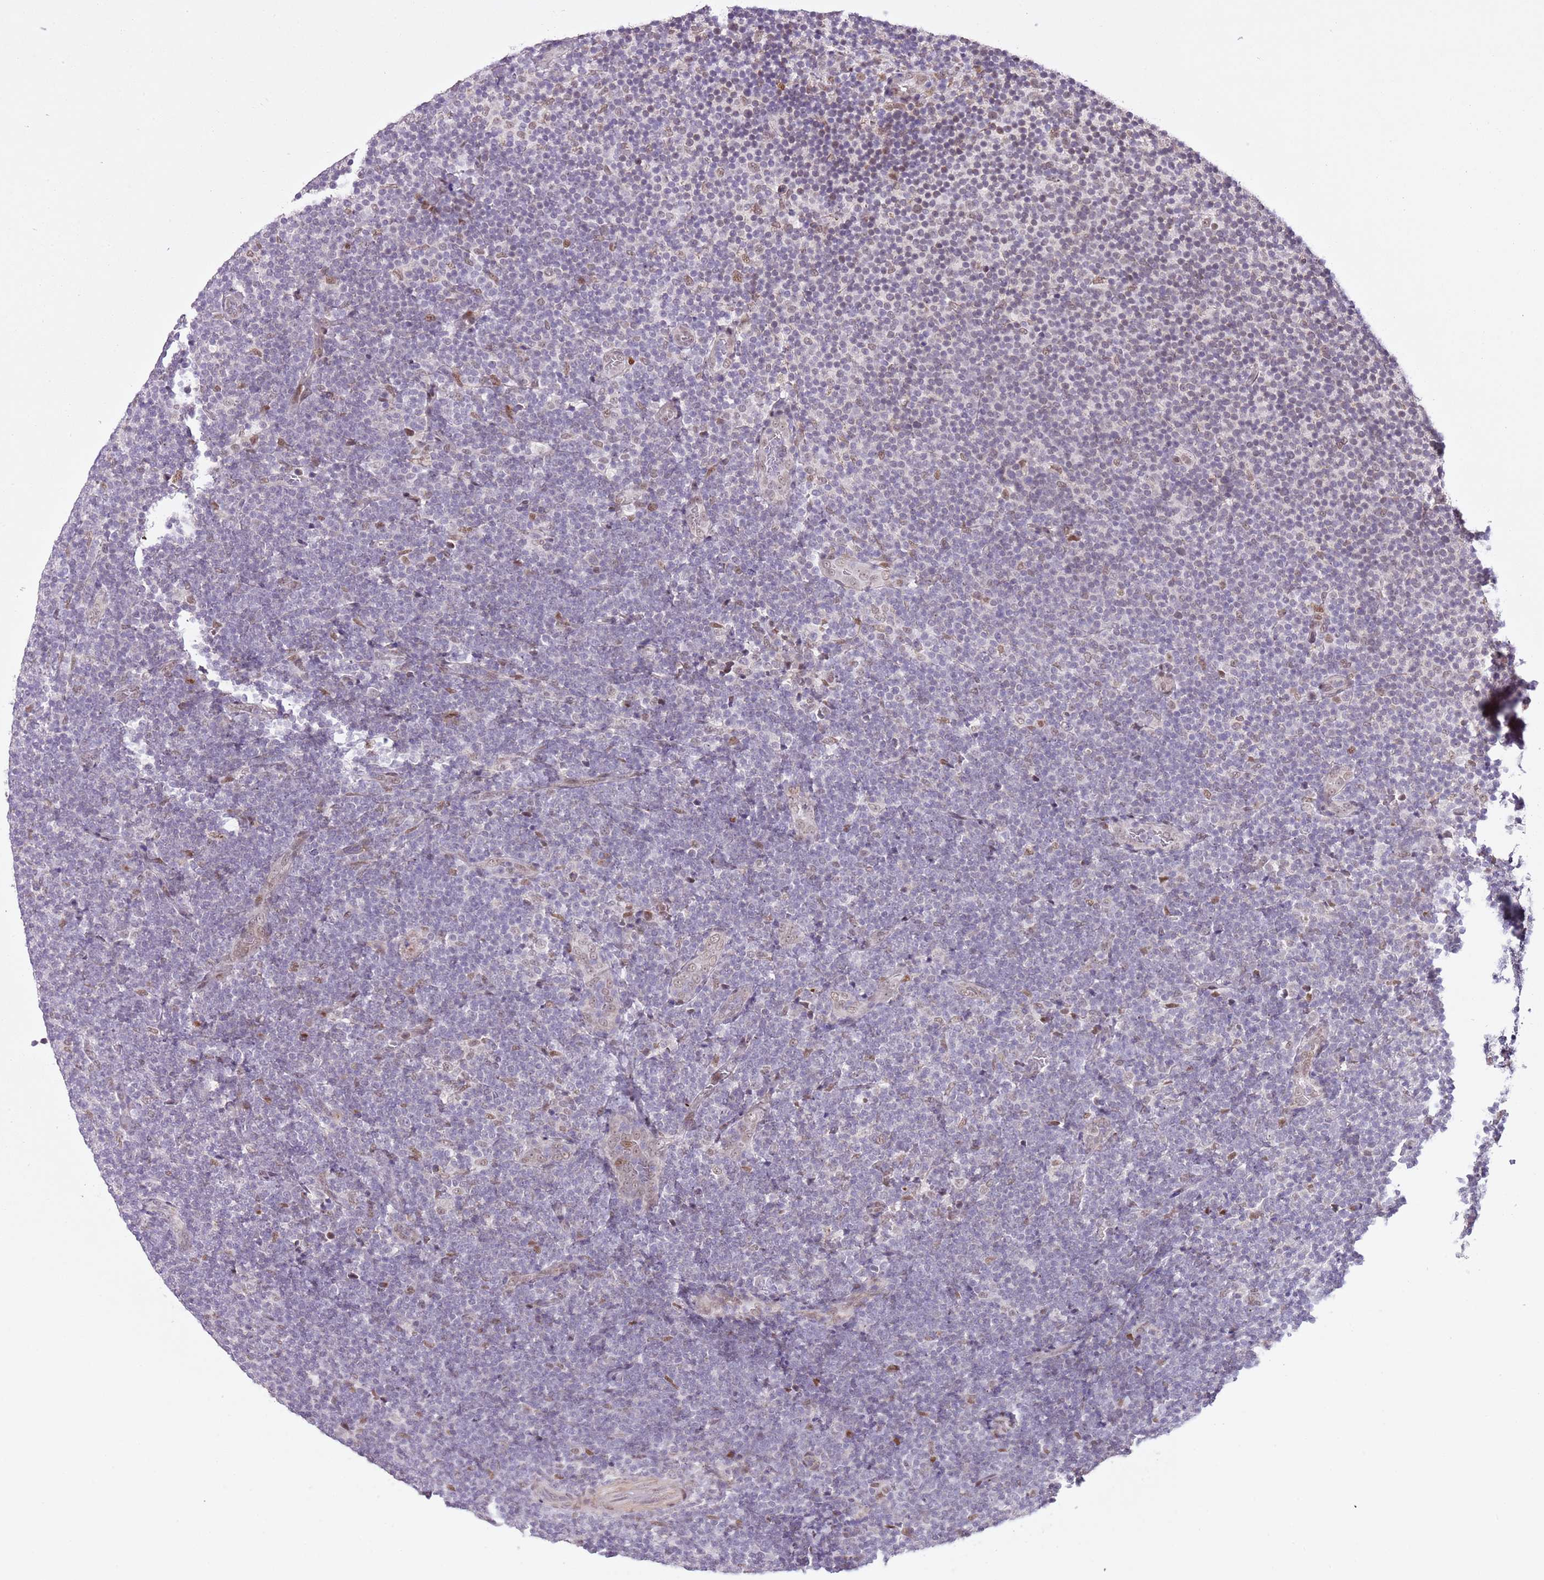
{"staining": {"intensity": "negative", "quantity": "none", "location": "none"}, "tissue": "lymphoma", "cell_type": "Tumor cells", "image_type": "cancer", "snomed": [{"axis": "morphology", "description": "Malignant lymphoma, non-Hodgkin's type, Low grade"}, {"axis": "topography", "description": "Lymph node"}], "caption": "Tumor cells show no significant protein staining in malignant lymphoma, non-Hodgkin's type (low-grade).", "gene": "NACC2", "patient": {"sex": "male", "age": 66}}